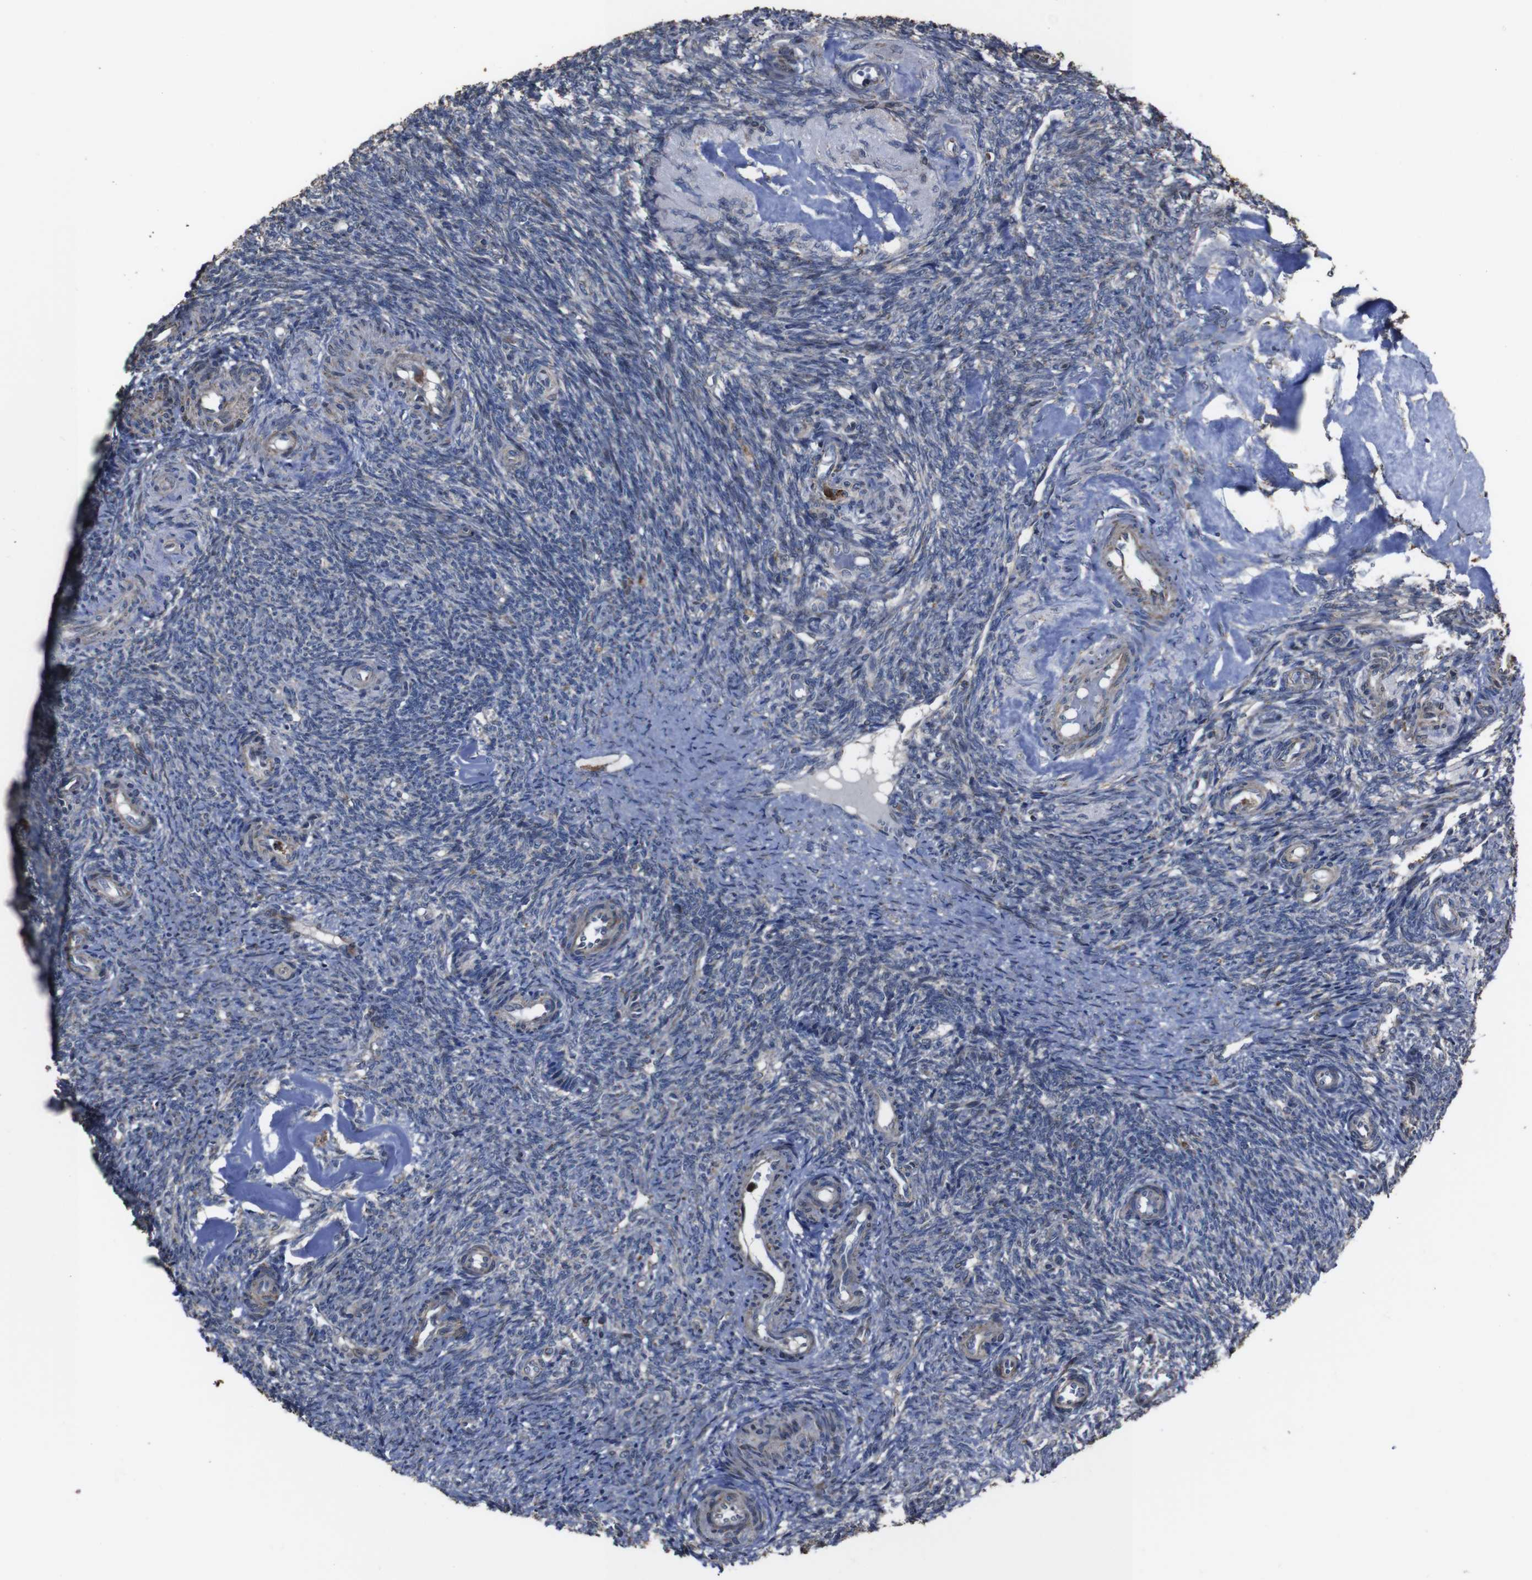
{"staining": {"intensity": "moderate", "quantity": "25%-75%", "location": "cytoplasmic/membranous"}, "tissue": "ovary", "cell_type": "Follicle cells", "image_type": "normal", "snomed": [{"axis": "morphology", "description": "Normal tissue, NOS"}, {"axis": "topography", "description": "Ovary"}], "caption": "Follicle cells exhibit medium levels of moderate cytoplasmic/membranous expression in about 25%-75% of cells in unremarkable human ovary. The staining is performed using DAB brown chromogen to label protein expression. The nuclei are counter-stained blue using hematoxylin.", "gene": "SNN", "patient": {"sex": "female", "age": 41}}